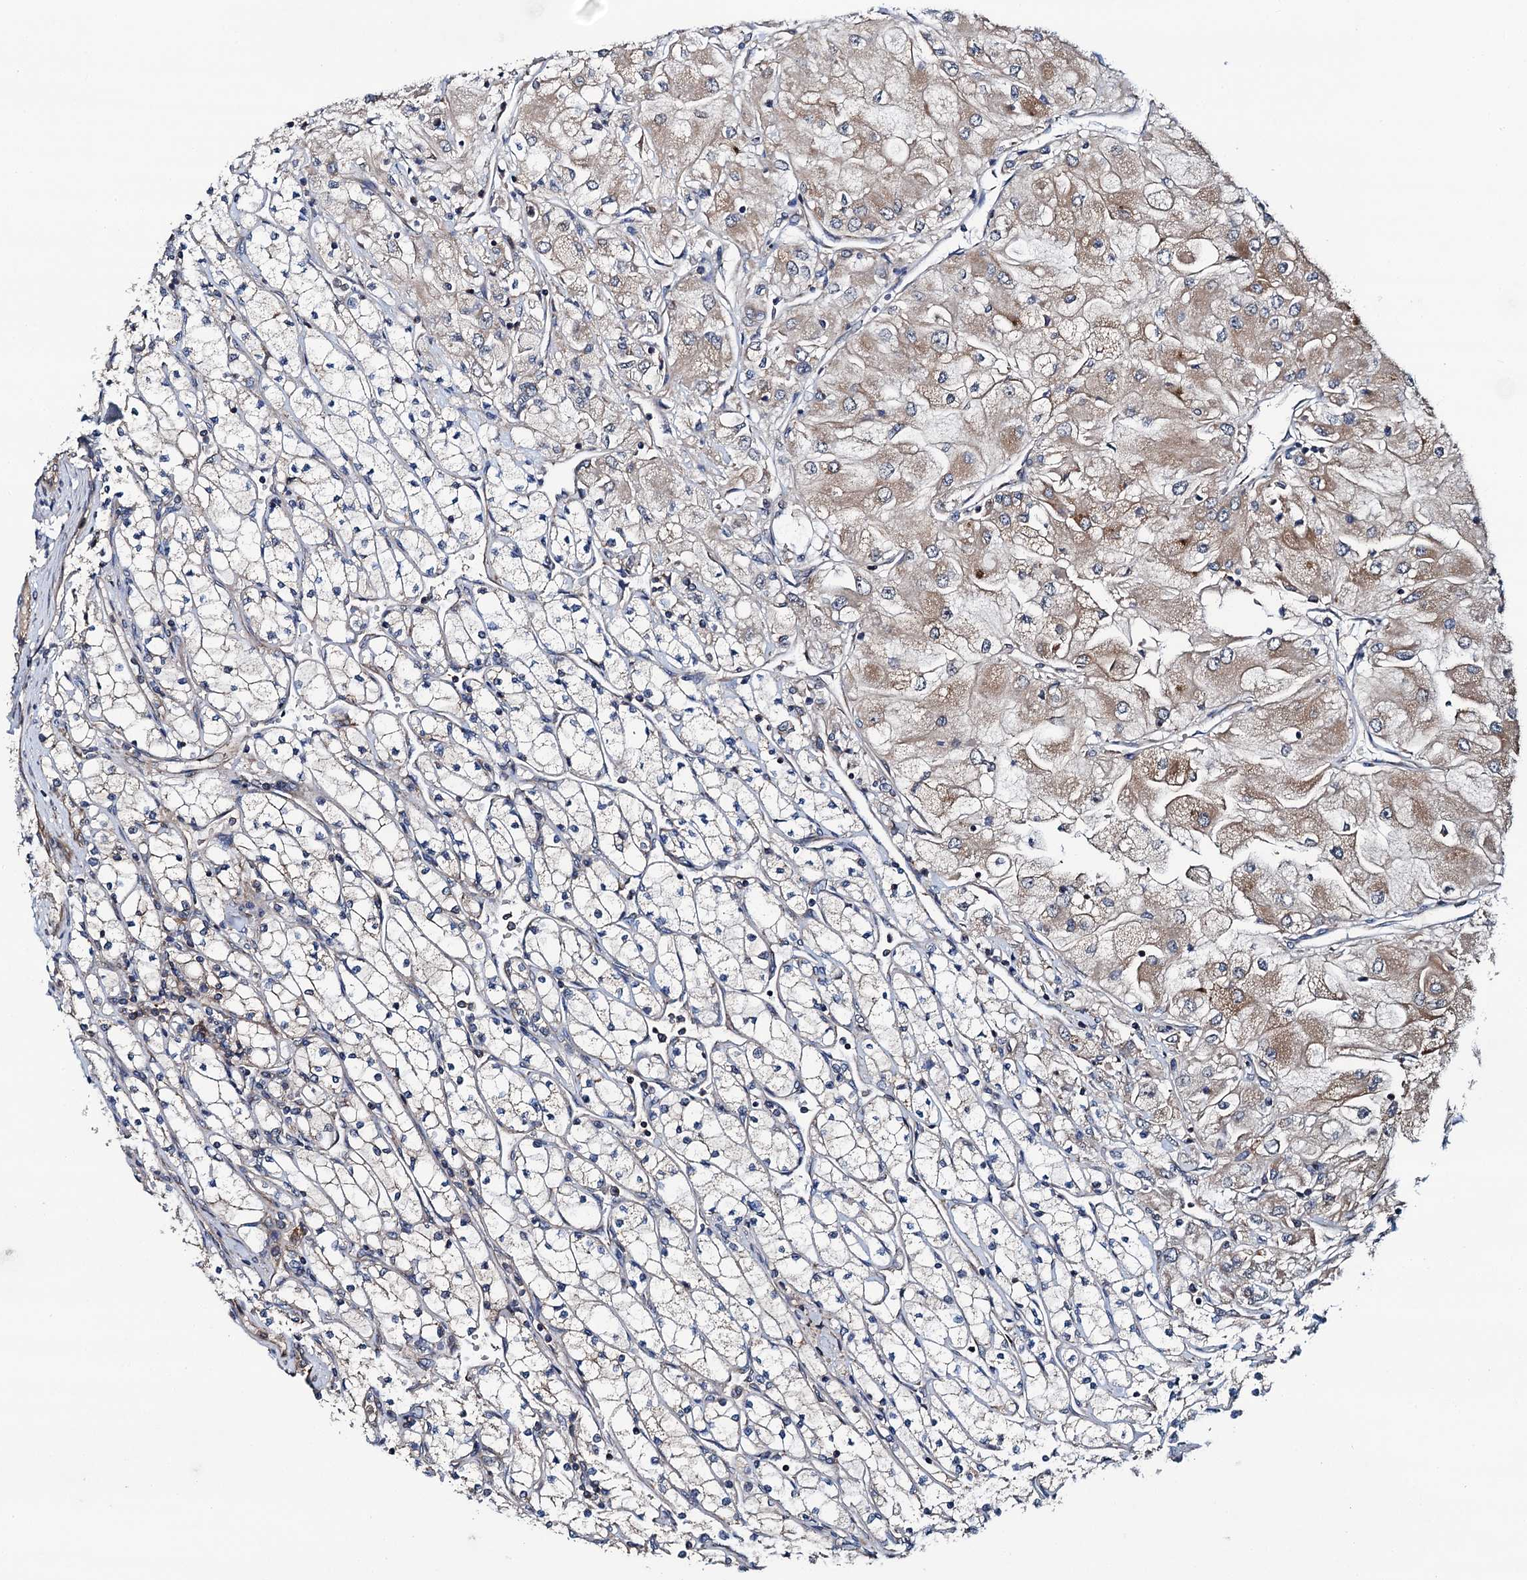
{"staining": {"intensity": "moderate", "quantity": "25%-75%", "location": "cytoplasmic/membranous"}, "tissue": "renal cancer", "cell_type": "Tumor cells", "image_type": "cancer", "snomed": [{"axis": "morphology", "description": "Adenocarcinoma, NOS"}, {"axis": "topography", "description": "Kidney"}], "caption": "Renal cancer (adenocarcinoma) stained for a protein demonstrates moderate cytoplasmic/membranous positivity in tumor cells.", "gene": "NEK1", "patient": {"sex": "male", "age": 80}}